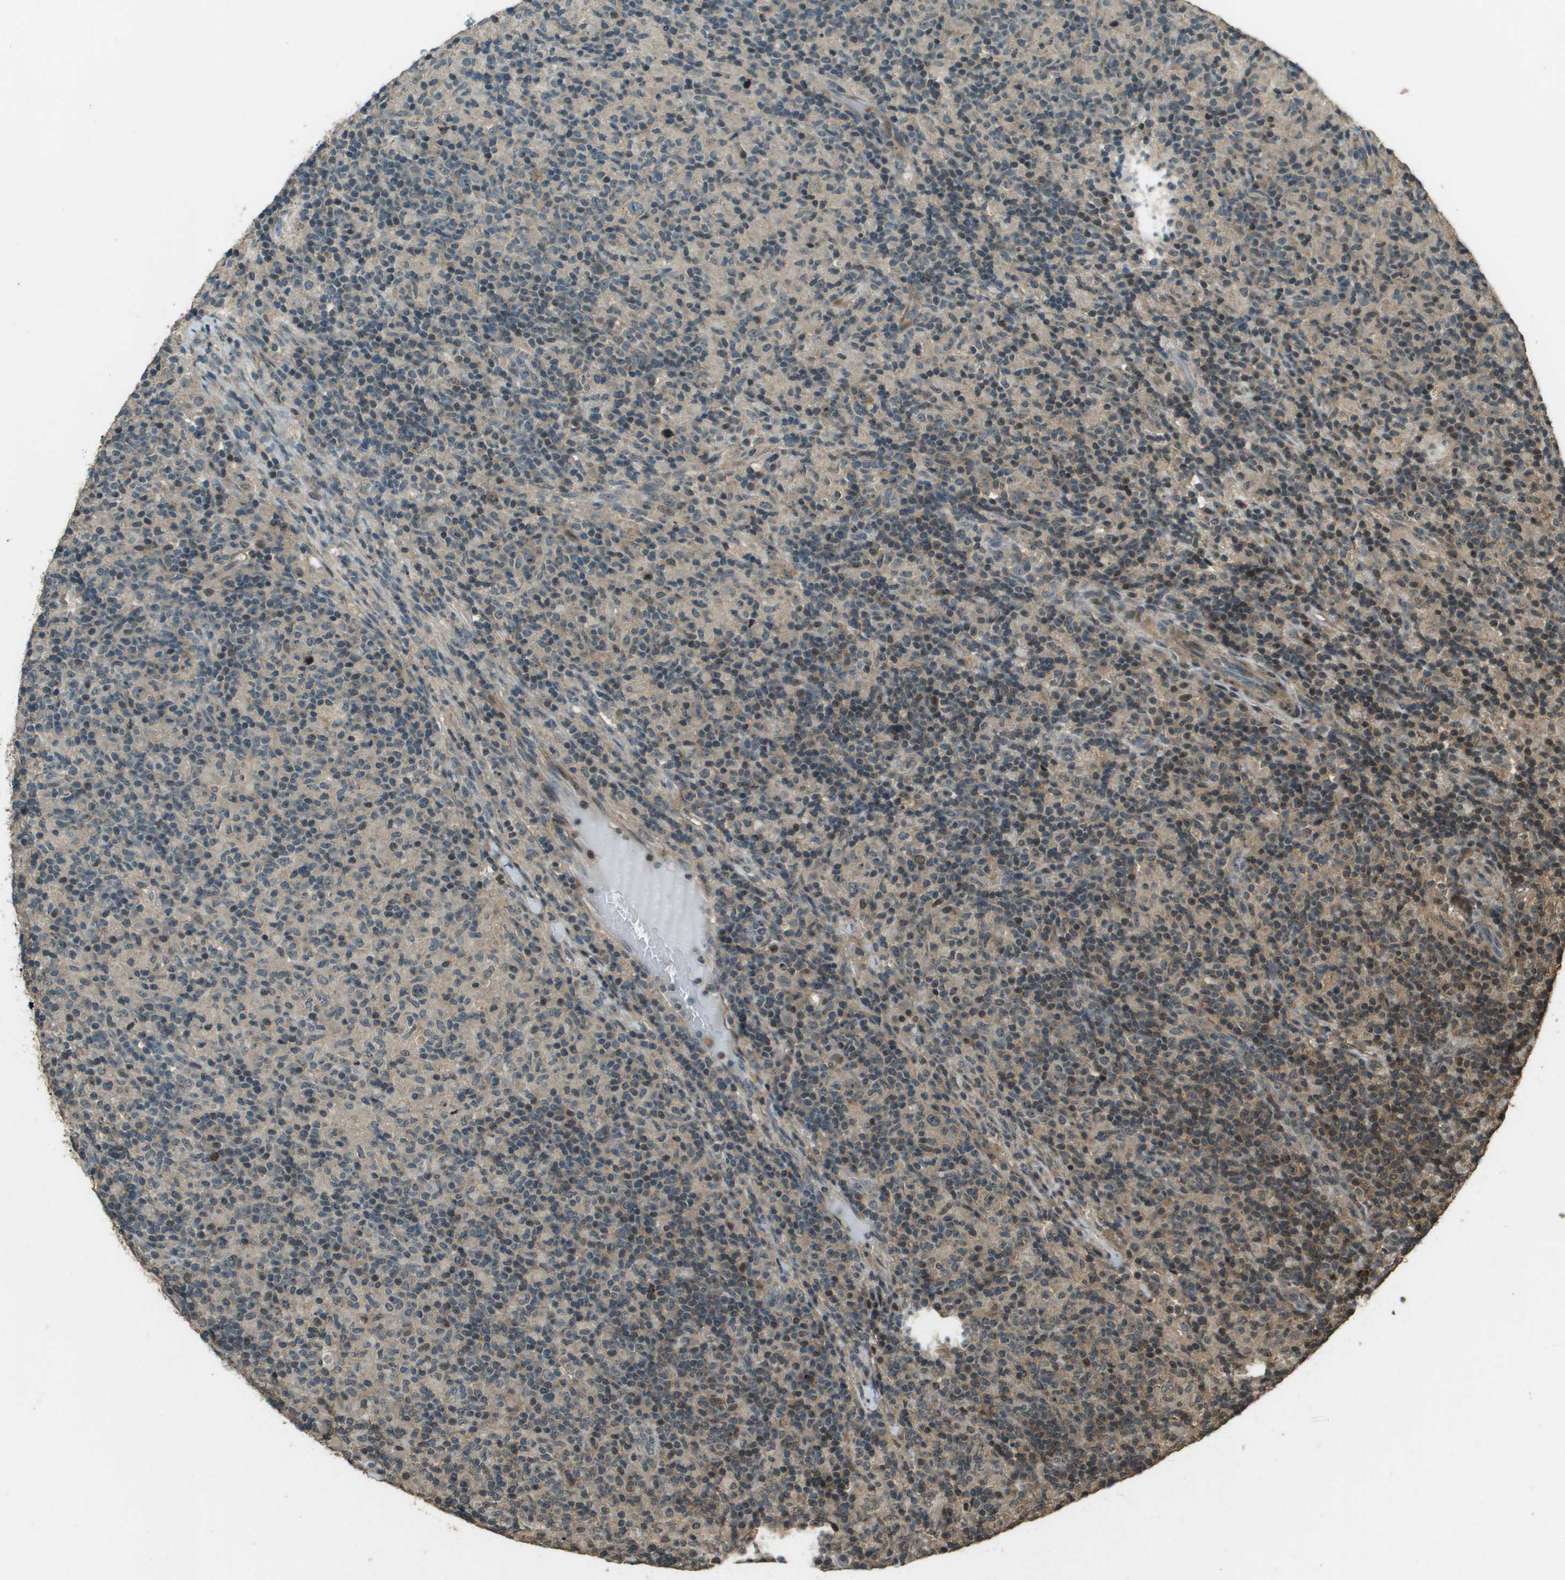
{"staining": {"intensity": "weak", "quantity": ">75%", "location": "cytoplasmic/membranous"}, "tissue": "lymphoma", "cell_type": "Tumor cells", "image_type": "cancer", "snomed": [{"axis": "morphology", "description": "Hodgkin's disease, NOS"}, {"axis": "topography", "description": "Lymph node"}], "caption": "The micrograph reveals staining of Hodgkin's disease, revealing weak cytoplasmic/membranous protein expression (brown color) within tumor cells. (DAB (3,3'-diaminobenzidine) IHC, brown staining for protein, blue staining for nuclei).", "gene": "SDC3", "patient": {"sex": "male", "age": 70}}